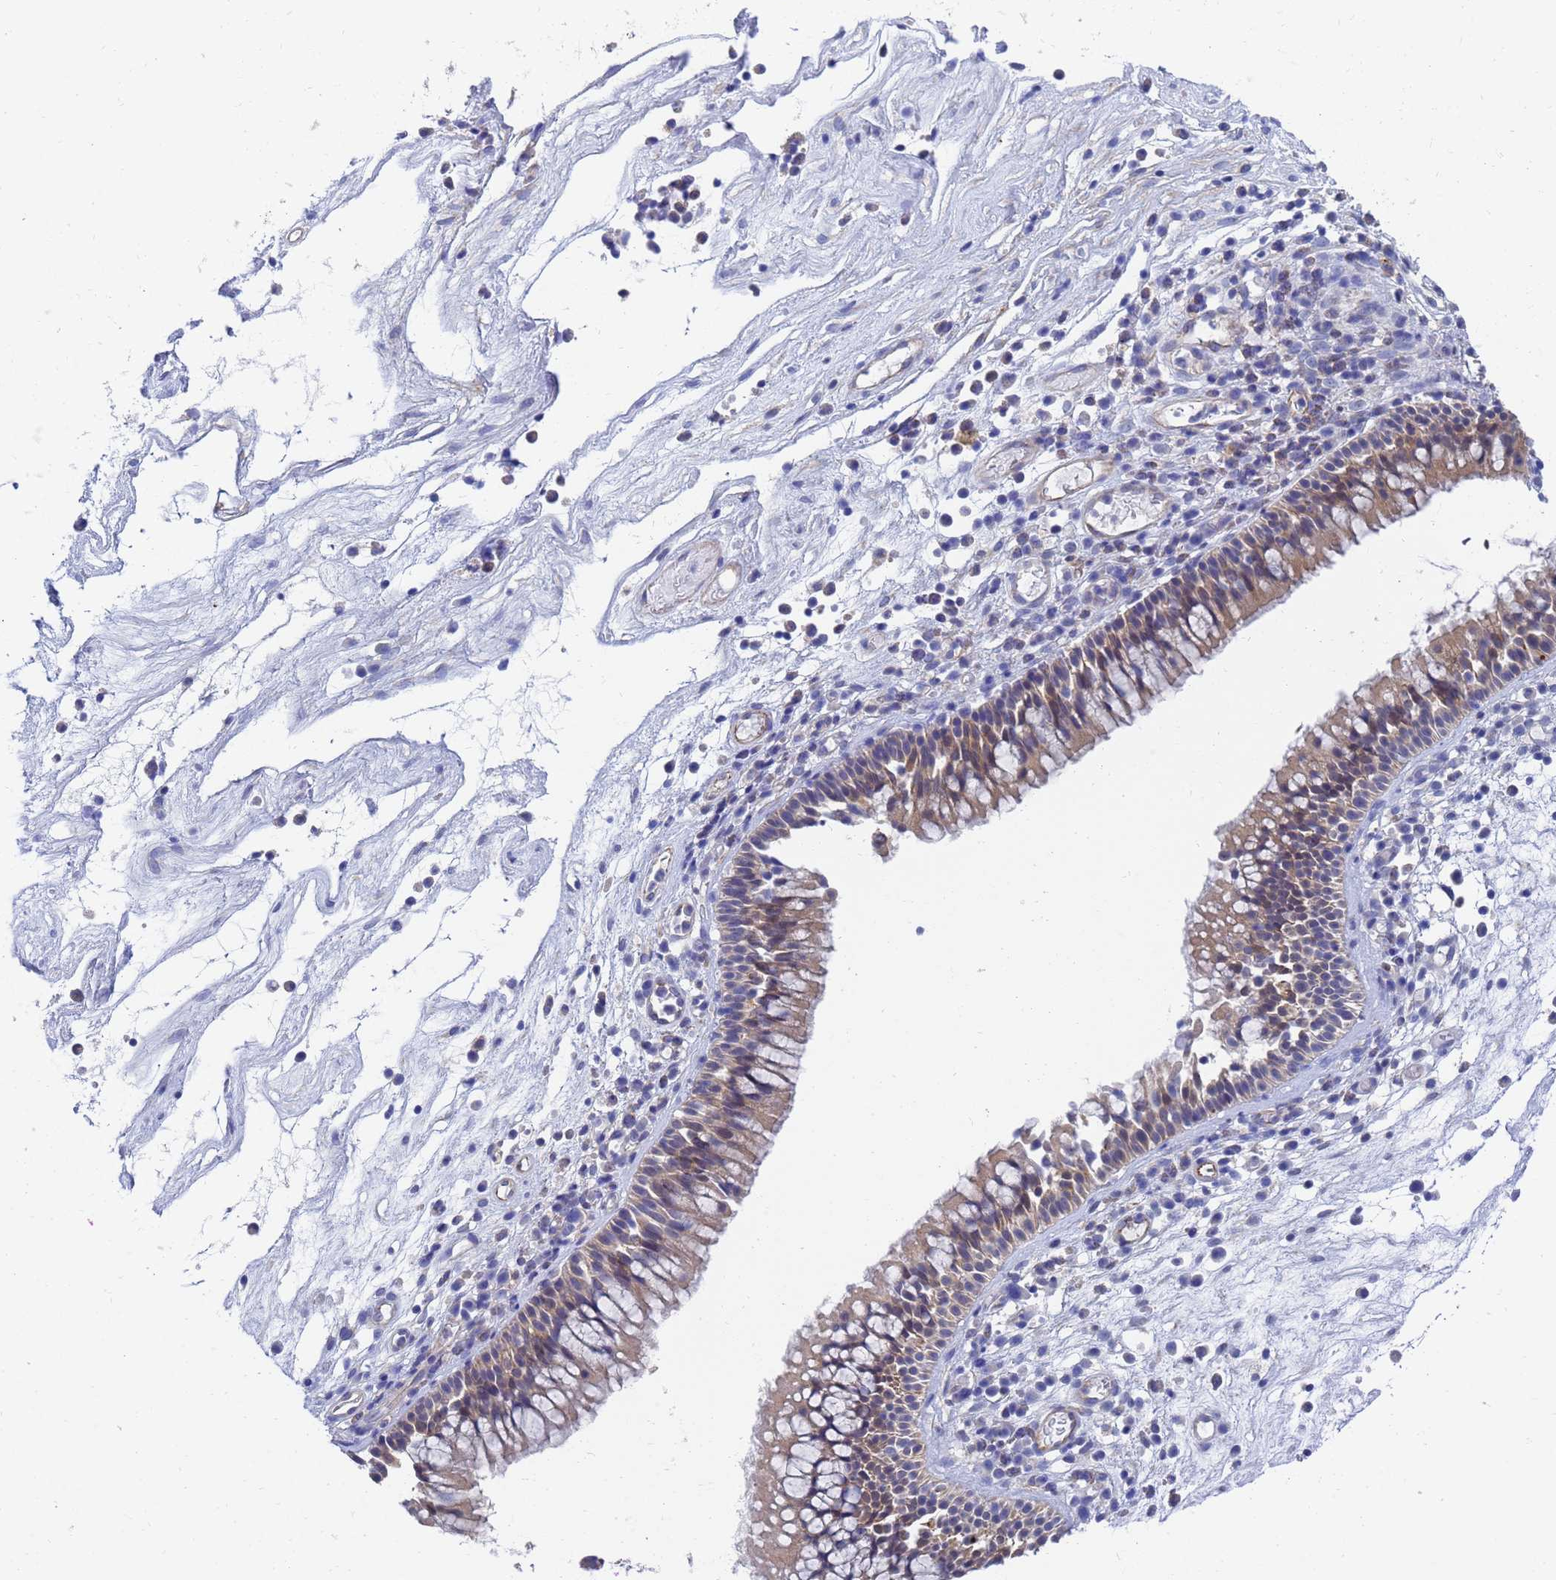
{"staining": {"intensity": "weak", "quantity": ">75%", "location": "cytoplasmic/membranous"}, "tissue": "nasopharynx", "cell_type": "Respiratory epithelial cells", "image_type": "normal", "snomed": [{"axis": "morphology", "description": "Normal tissue, NOS"}, {"axis": "morphology", "description": "Inflammation, NOS"}, {"axis": "morphology", "description": "Malignant melanoma, Metastatic site"}, {"axis": "topography", "description": "Nasopharynx"}], "caption": "Protein staining of unremarkable nasopharynx demonstrates weak cytoplasmic/membranous expression in about >75% of respiratory epithelial cells.", "gene": "GCHFR", "patient": {"sex": "male", "age": 70}}